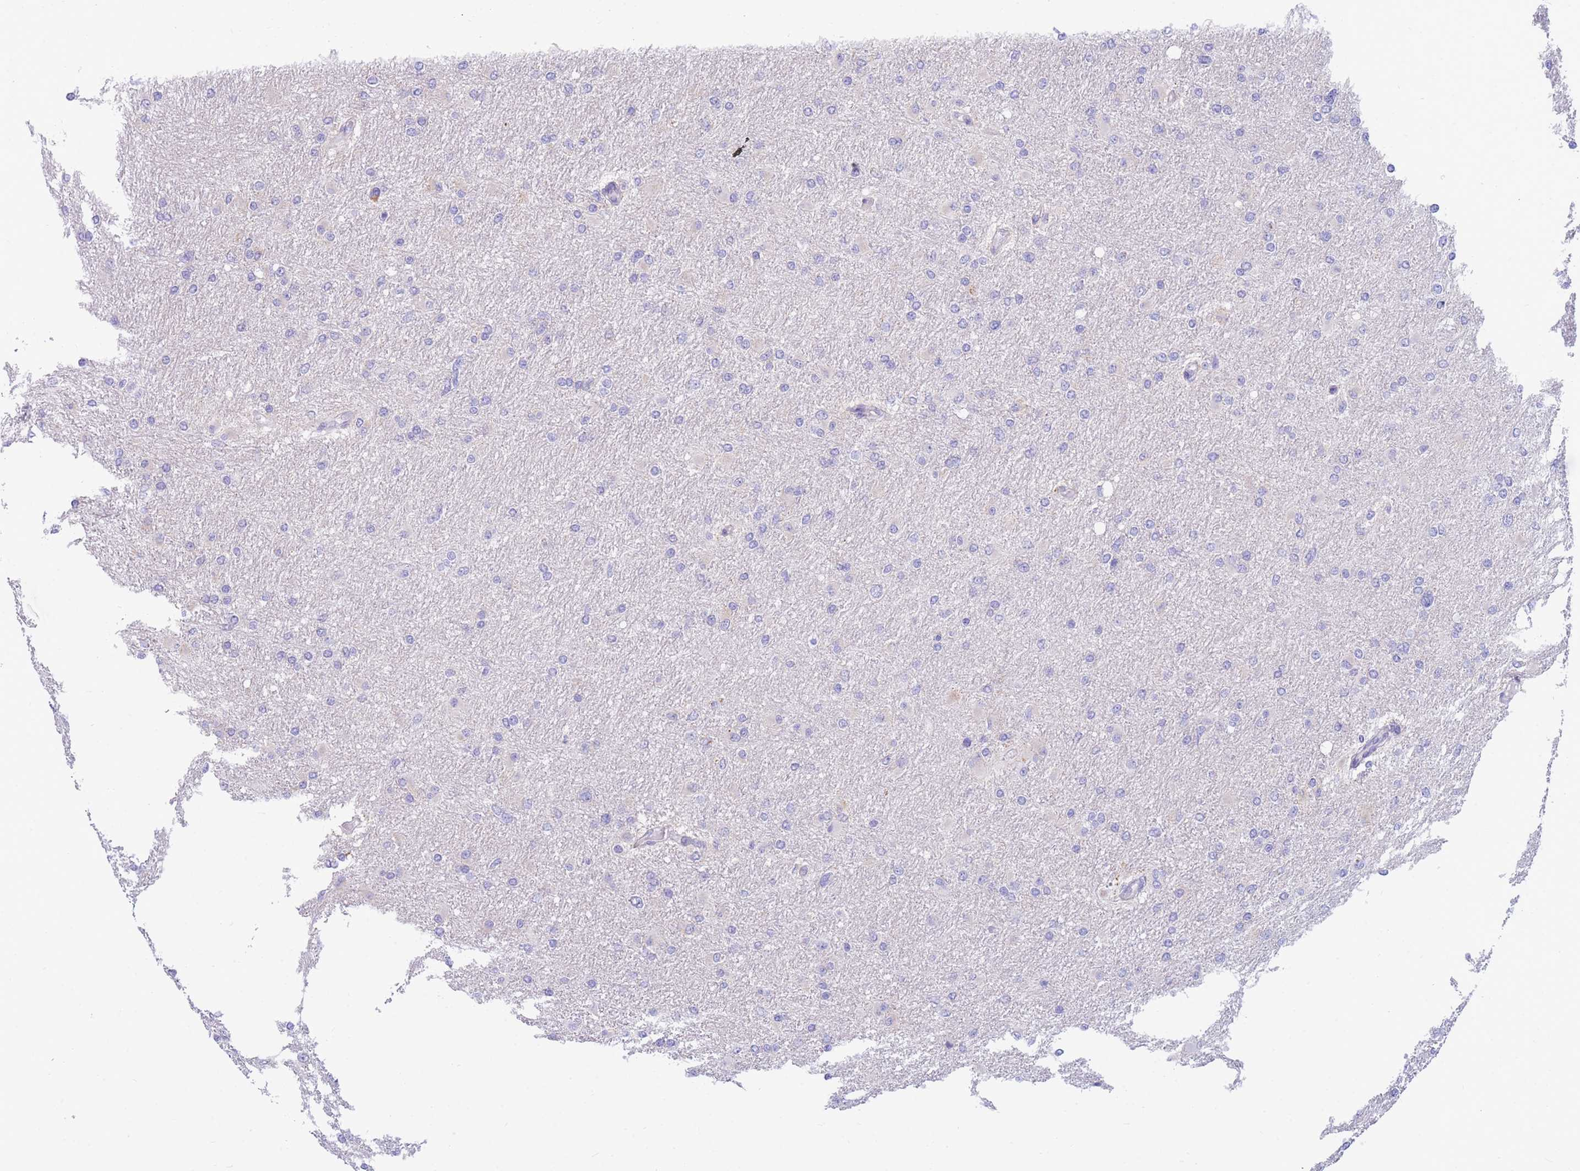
{"staining": {"intensity": "negative", "quantity": "none", "location": "none"}, "tissue": "glioma", "cell_type": "Tumor cells", "image_type": "cancer", "snomed": [{"axis": "morphology", "description": "Glioma, malignant, High grade"}, {"axis": "topography", "description": "Cerebral cortex"}], "caption": "High power microscopy photomicrograph of an IHC micrograph of glioma, revealing no significant positivity in tumor cells. (Brightfield microscopy of DAB IHC at high magnification).", "gene": "DHRS11", "patient": {"sex": "female", "age": 36}}